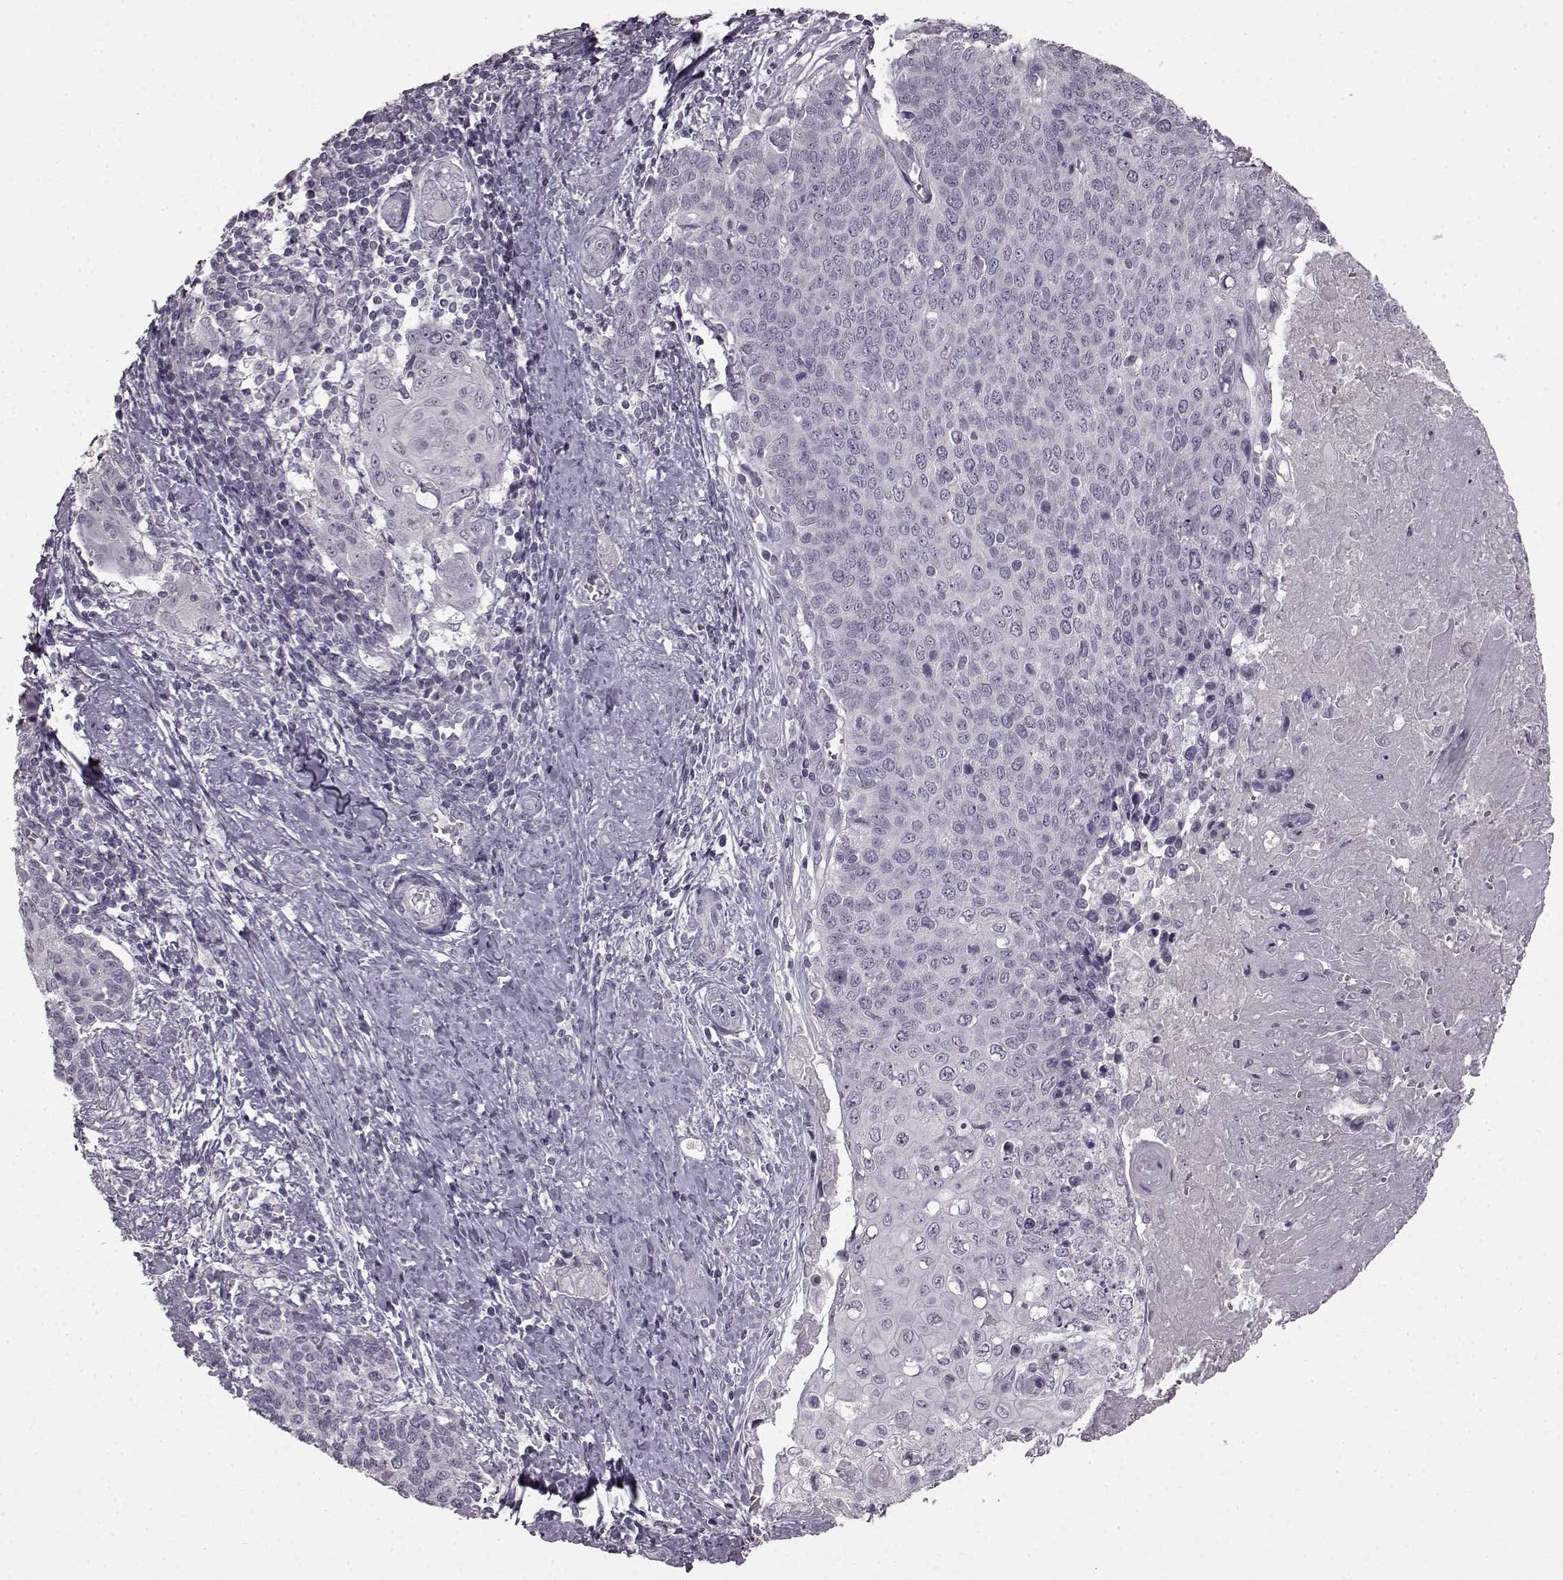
{"staining": {"intensity": "negative", "quantity": "none", "location": "none"}, "tissue": "cervical cancer", "cell_type": "Tumor cells", "image_type": "cancer", "snomed": [{"axis": "morphology", "description": "Squamous cell carcinoma, NOS"}, {"axis": "topography", "description": "Cervix"}], "caption": "The IHC histopathology image has no significant staining in tumor cells of cervical cancer tissue.", "gene": "LHB", "patient": {"sex": "female", "age": 39}}